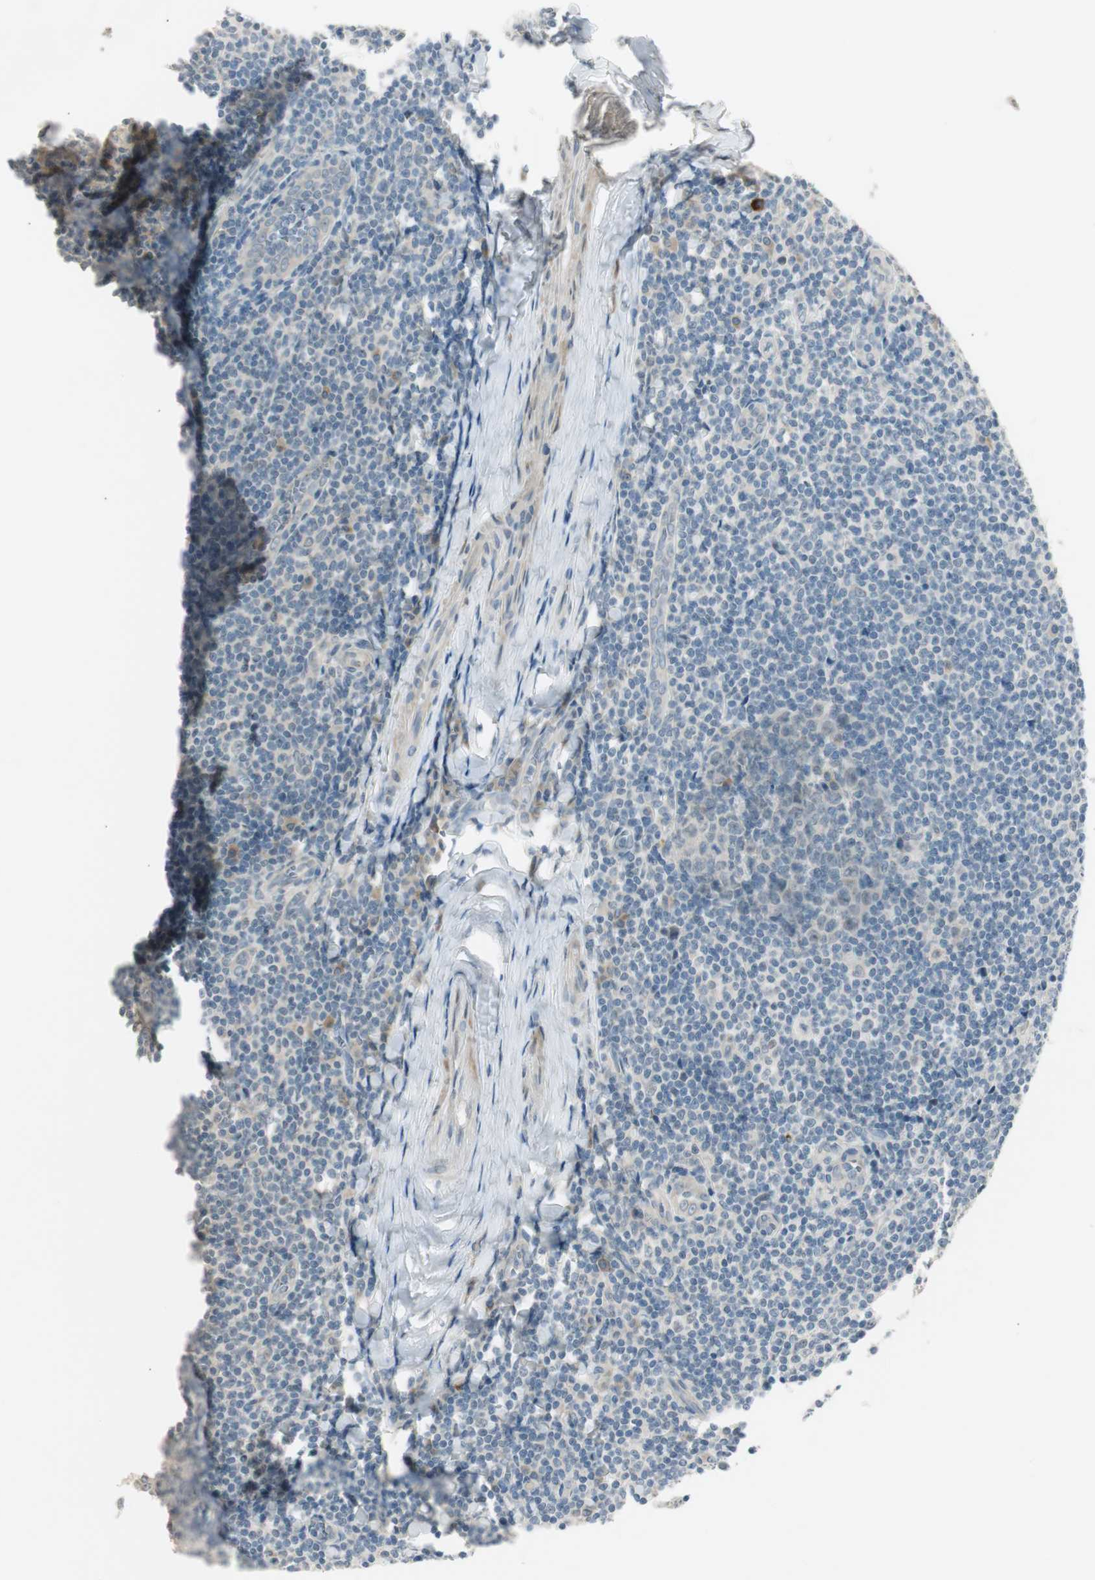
{"staining": {"intensity": "negative", "quantity": "none", "location": "none"}, "tissue": "tonsil", "cell_type": "Germinal center cells", "image_type": "normal", "snomed": [{"axis": "morphology", "description": "Normal tissue, NOS"}, {"axis": "topography", "description": "Tonsil"}], "caption": "Germinal center cells are negative for protein expression in unremarkable human tonsil. (DAB (3,3'-diaminobenzidine) immunohistochemistry (IHC) visualized using brightfield microscopy, high magnification).", "gene": "PCDHB15", "patient": {"sex": "male", "age": 31}}